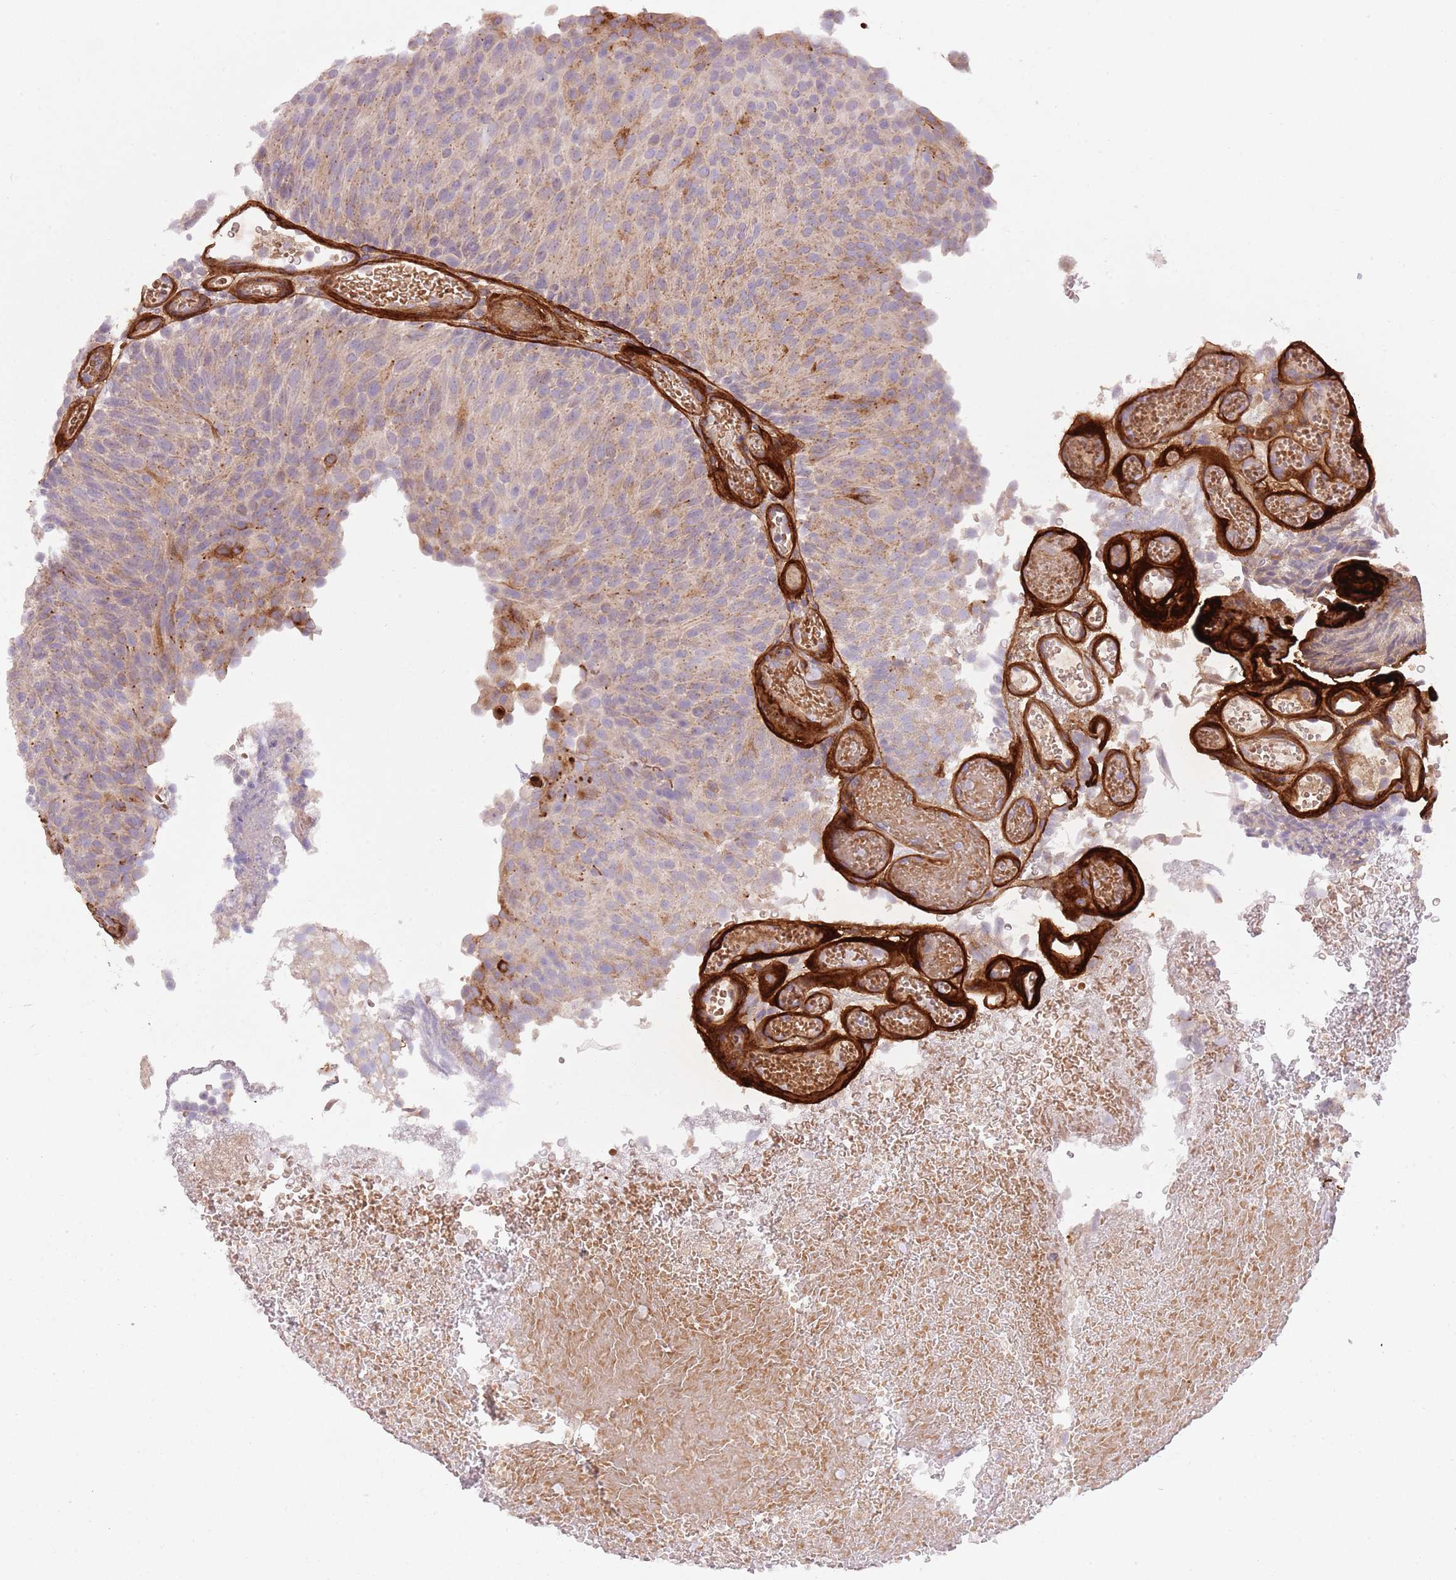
{"staining": {"intensity": "moderate", "quantity": "25%-75%", "location": "cytoplasmic/membranous"}, "tissue": "urothelial cancer", "cell_type": "Tumor cells", "image_type": "cancer", "snomed": [{"axis": "morphology", "description": "Urothelial carcinoma, Low grade"}, {"axis": "topography", "description": "Urinary bladder"}], "caption": "Tumor cells demonstrate medium levels of moderate cytoplasmic/membranous positivity in about 25%-75% of cells in urothelial cancer.", "gene": "TINAGL1", "patient": {"sex": "male", "age": 78}}